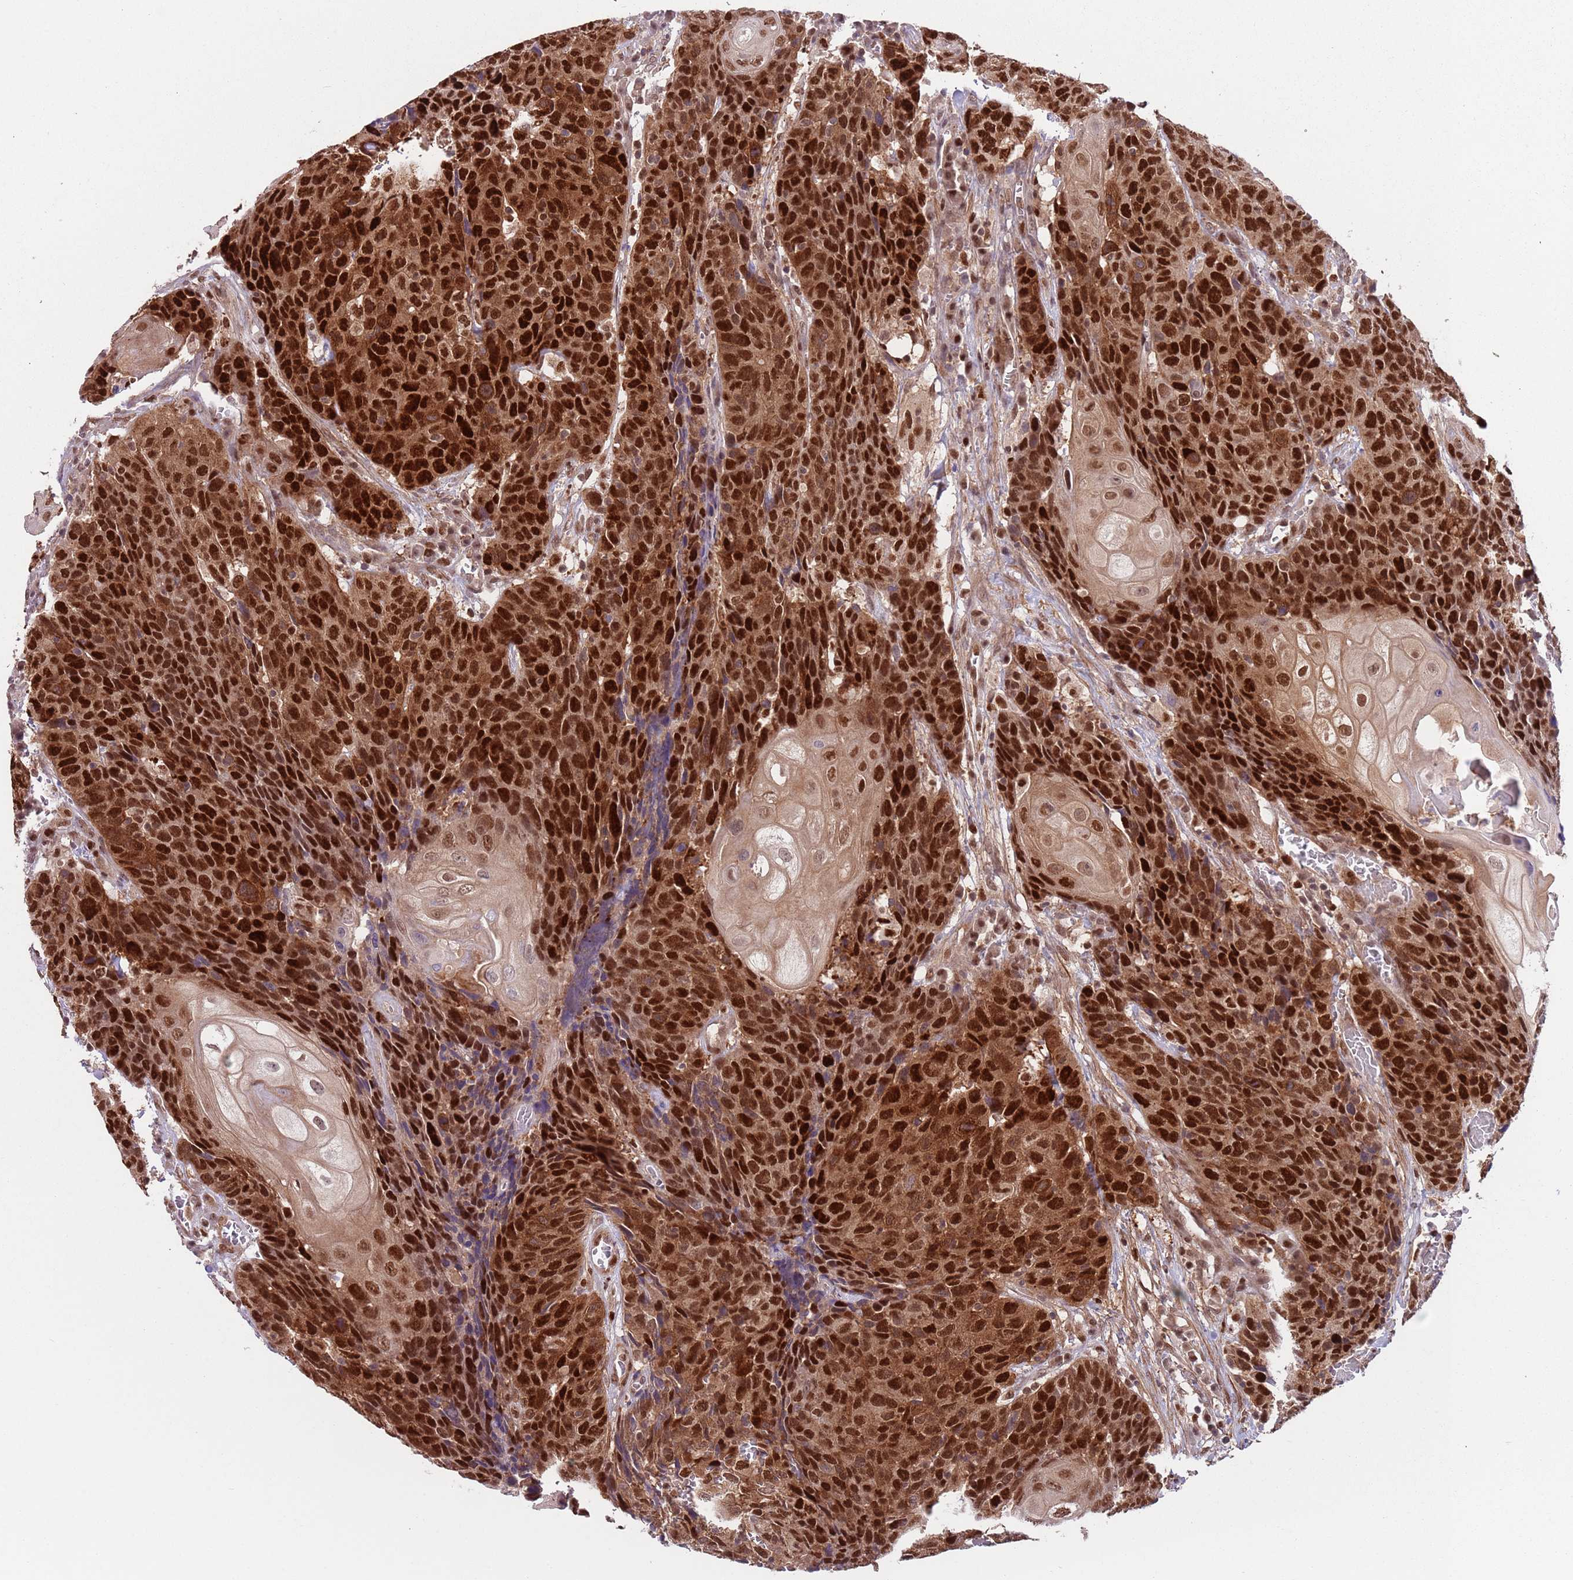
{"staining": {"intensity": "strong", "quantity": ">75%", "location": "cytoplasmic/membranous,nuclear"}, "tissue": "head and neck cancer", "cell_type": "Tumor cells", "image_type": "cancer", "snomed": [{"axis": "morphology", "description": "Squamous cell carcinoma, NOS"}, {"axis": "topography", "description": "Head-Neck"}], "caption": "Immunohistochemistry (IHC) micrograph of head and neck cancer stained for a protein (brown), which reveals high levels of strong cytoplasmic/membranous and nuclear expression in about >75% of tumor cells.", "gene": "RMND5B", "patient": {"sex": "male", "age": 66}}